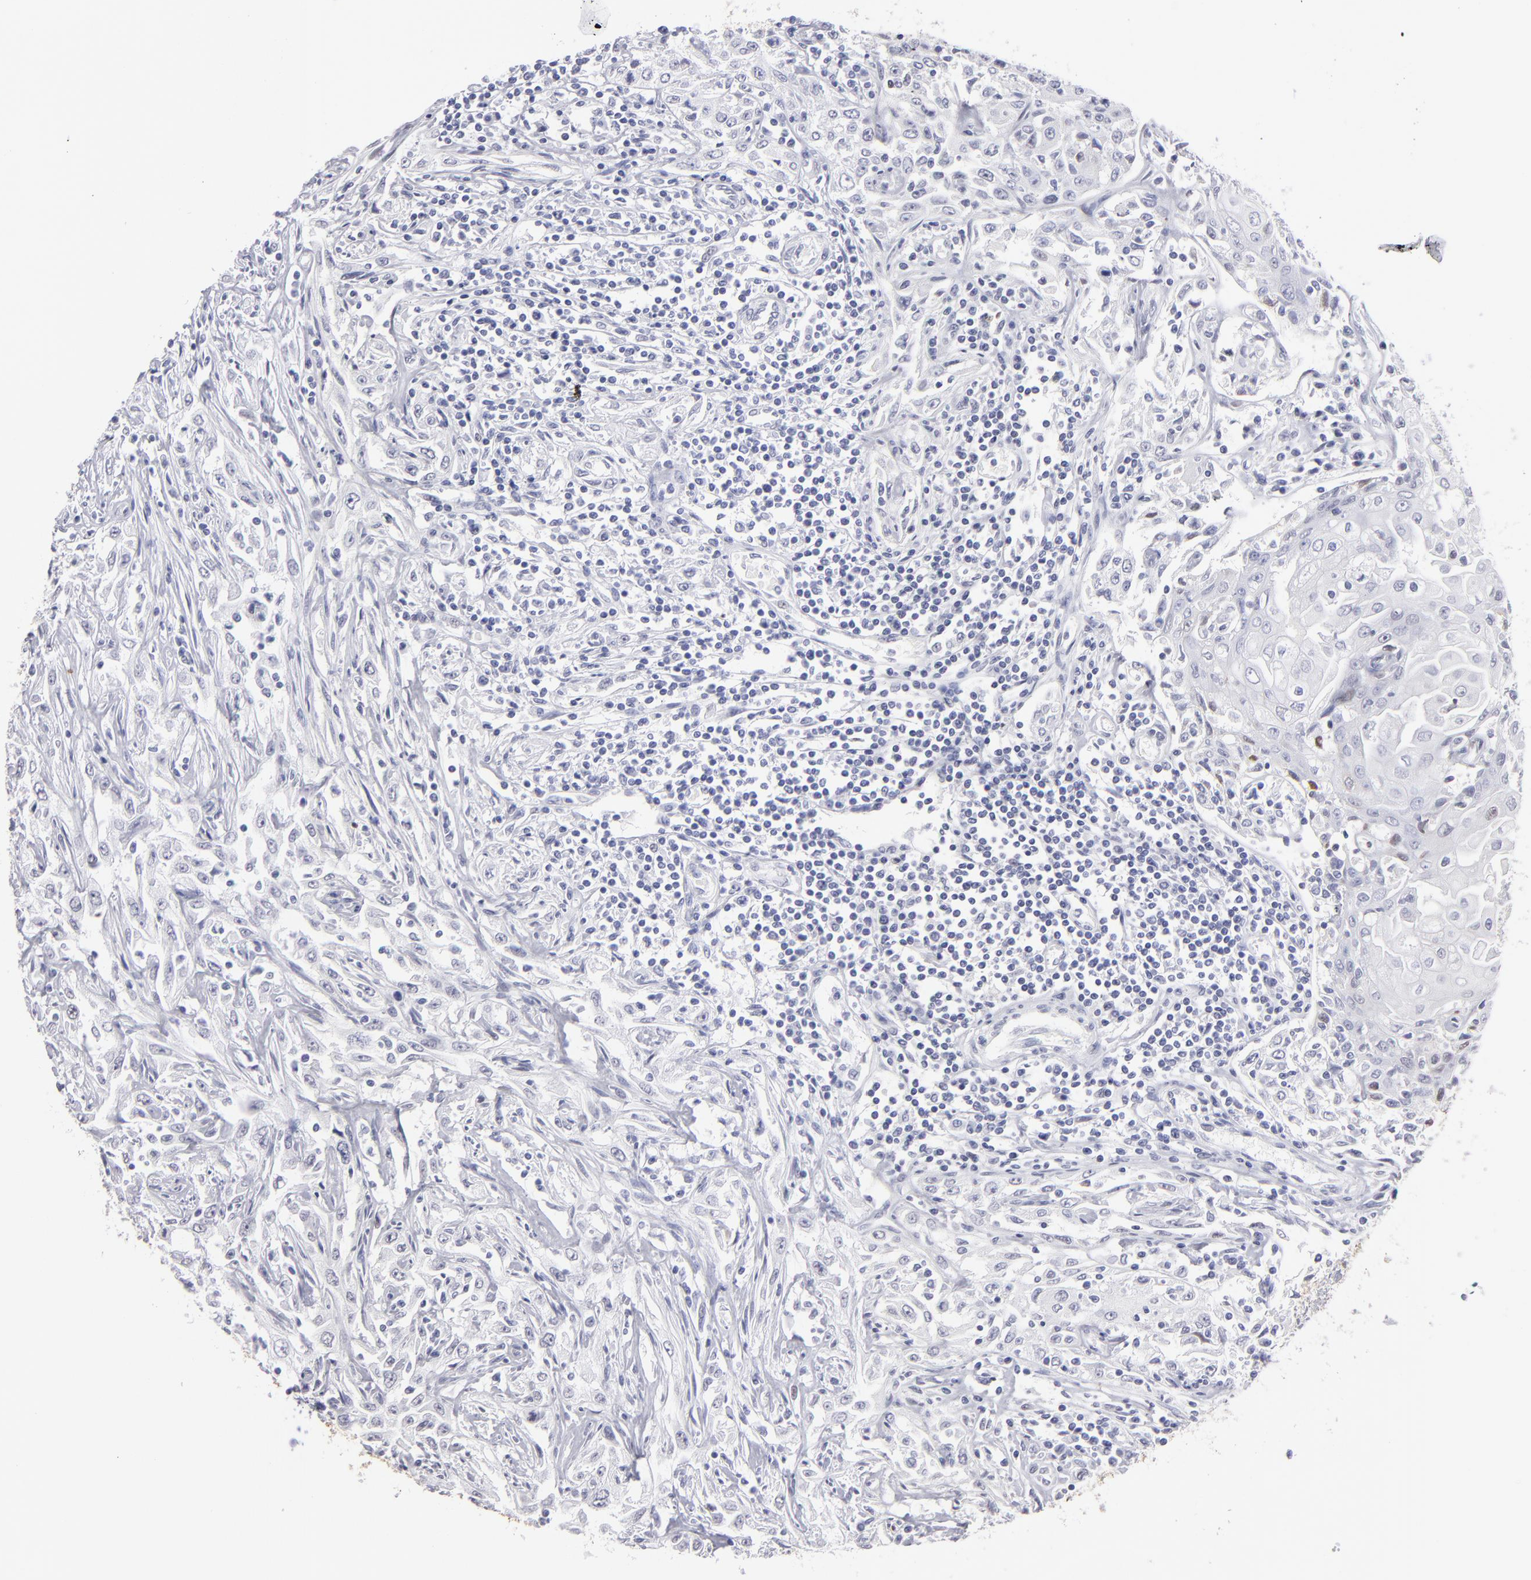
{"staining": {"intensity": "negative", "quantity": "none", "location": "none"}, "tissue": "head and neck cancer", "cell_type": "Tumor cells", "image_type": "cancer", "snomed": [{"axis": "morphology", "description": "Squamous cell carcinoma, NOS"}, {"axis": "topography", "description": "Oral tissue"}, {"axis": "topography", "description": "Head-Neck"}], "caption": "An immunohistochemistry (IHC) image of head and neck squamous cell carcinoma is shown. There is no staining in tumor cells of head and neck squamous cell carcinoma. (DAB (3,3'-diaminobenzidine) immunohistochemistry (IHC), high magnification).", "gene": "ALDOB", "patient": {"sex": "female", "age": 76}}